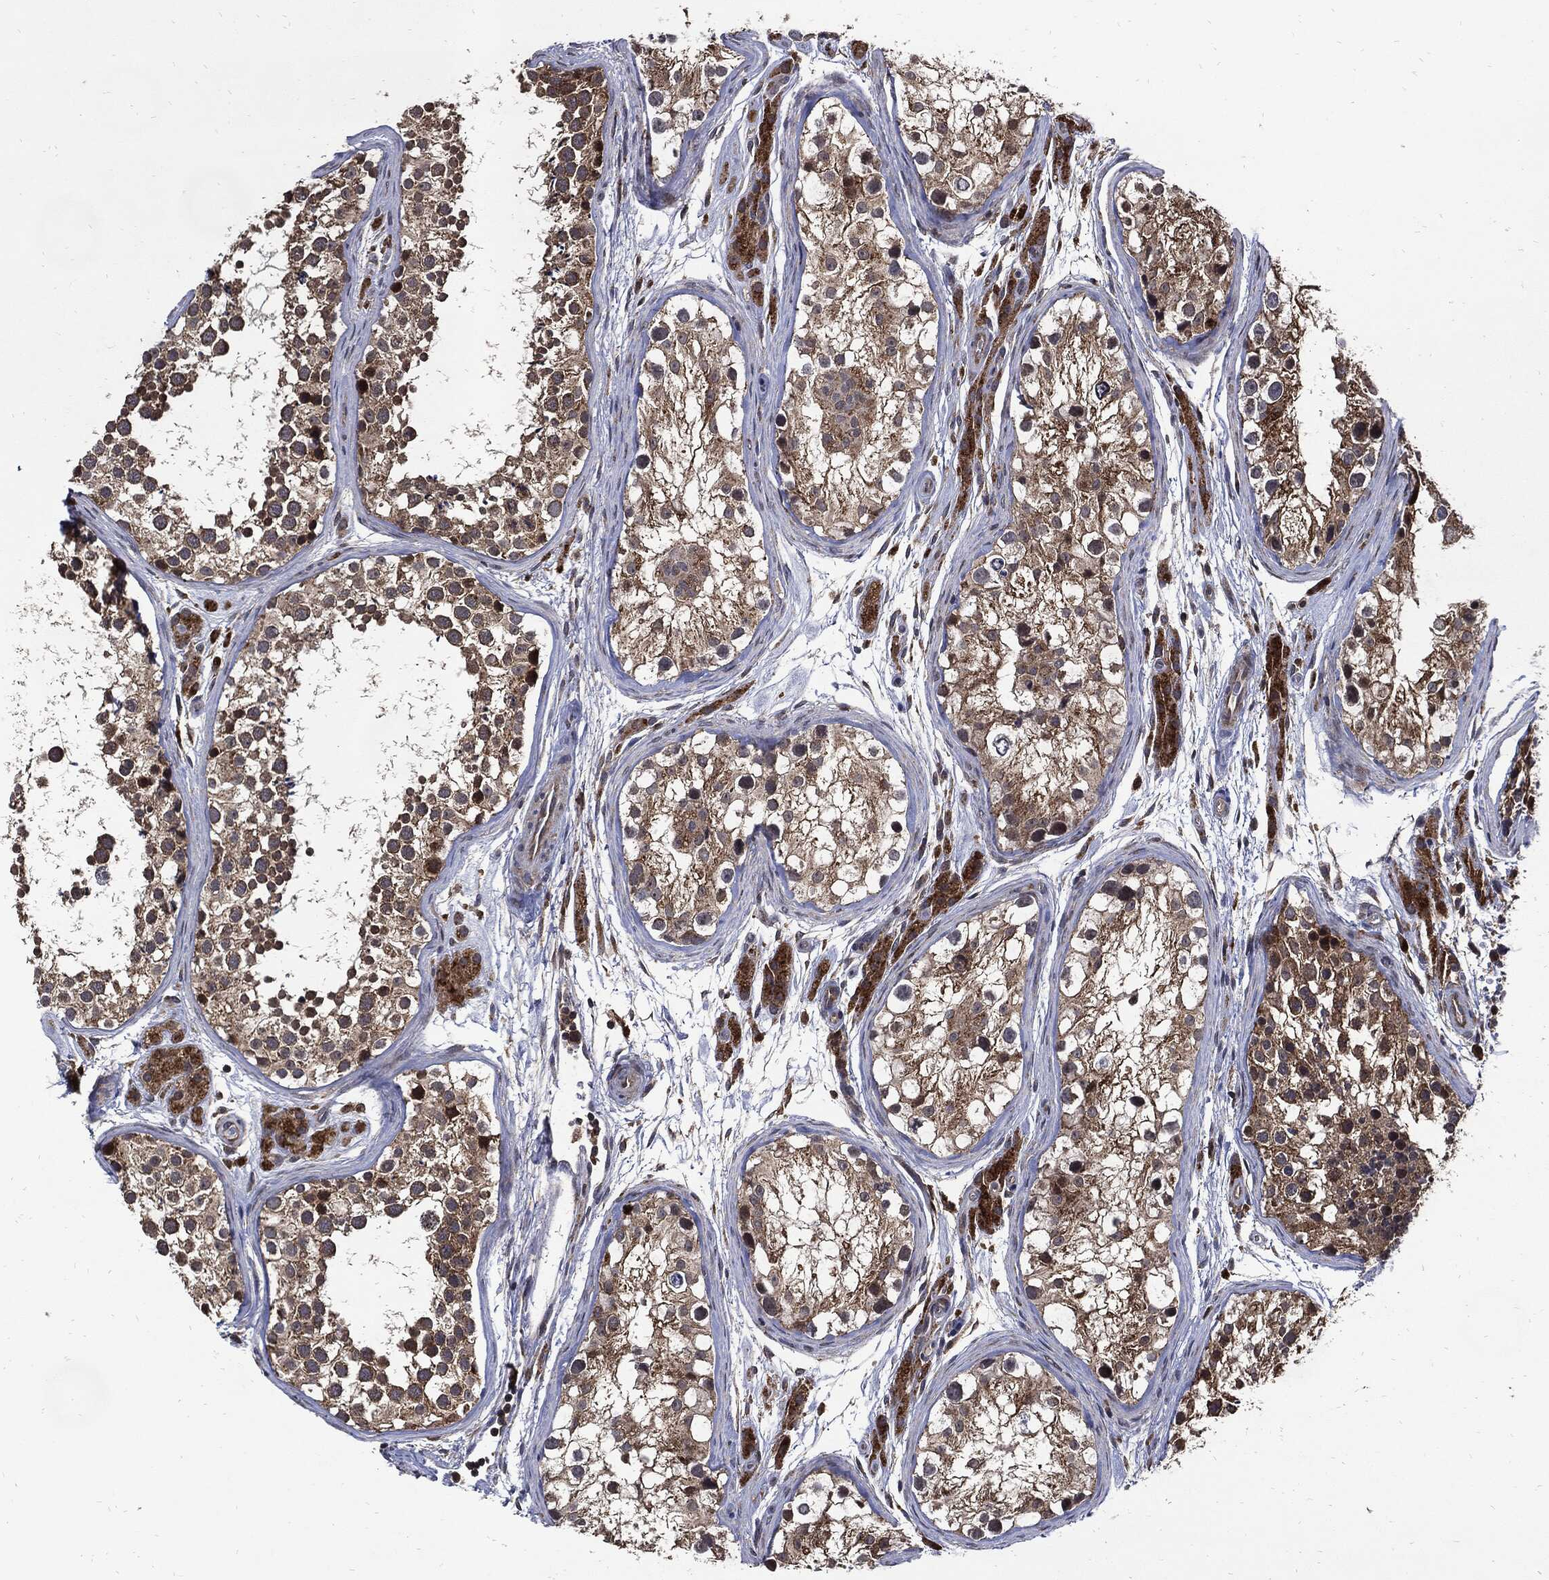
{"staining": {"intensity": "moderate", "quantity": "25%-75%", "location": "cytoplasmic/membranous"}, "tissue": "testis", "cell_type": "Cells in seminiferous ducts", "image_type": "normal", "snomed": [{"axis": "morphology", "description": "Normal tissue, NOS"}, {"axis": "topography", "description": "Testis"}], "caption": "The image shows a brown stain indicating the presence of a protein in the cytoplasmic/membranous of cells in seminiferous ducts in testis. (DAB (3,3'-diaminobenzidine) IHC with brightfield microscopy, high magnification).", "gene": "SLC31A2", "patient": {"sex": "male", "age": 31}}